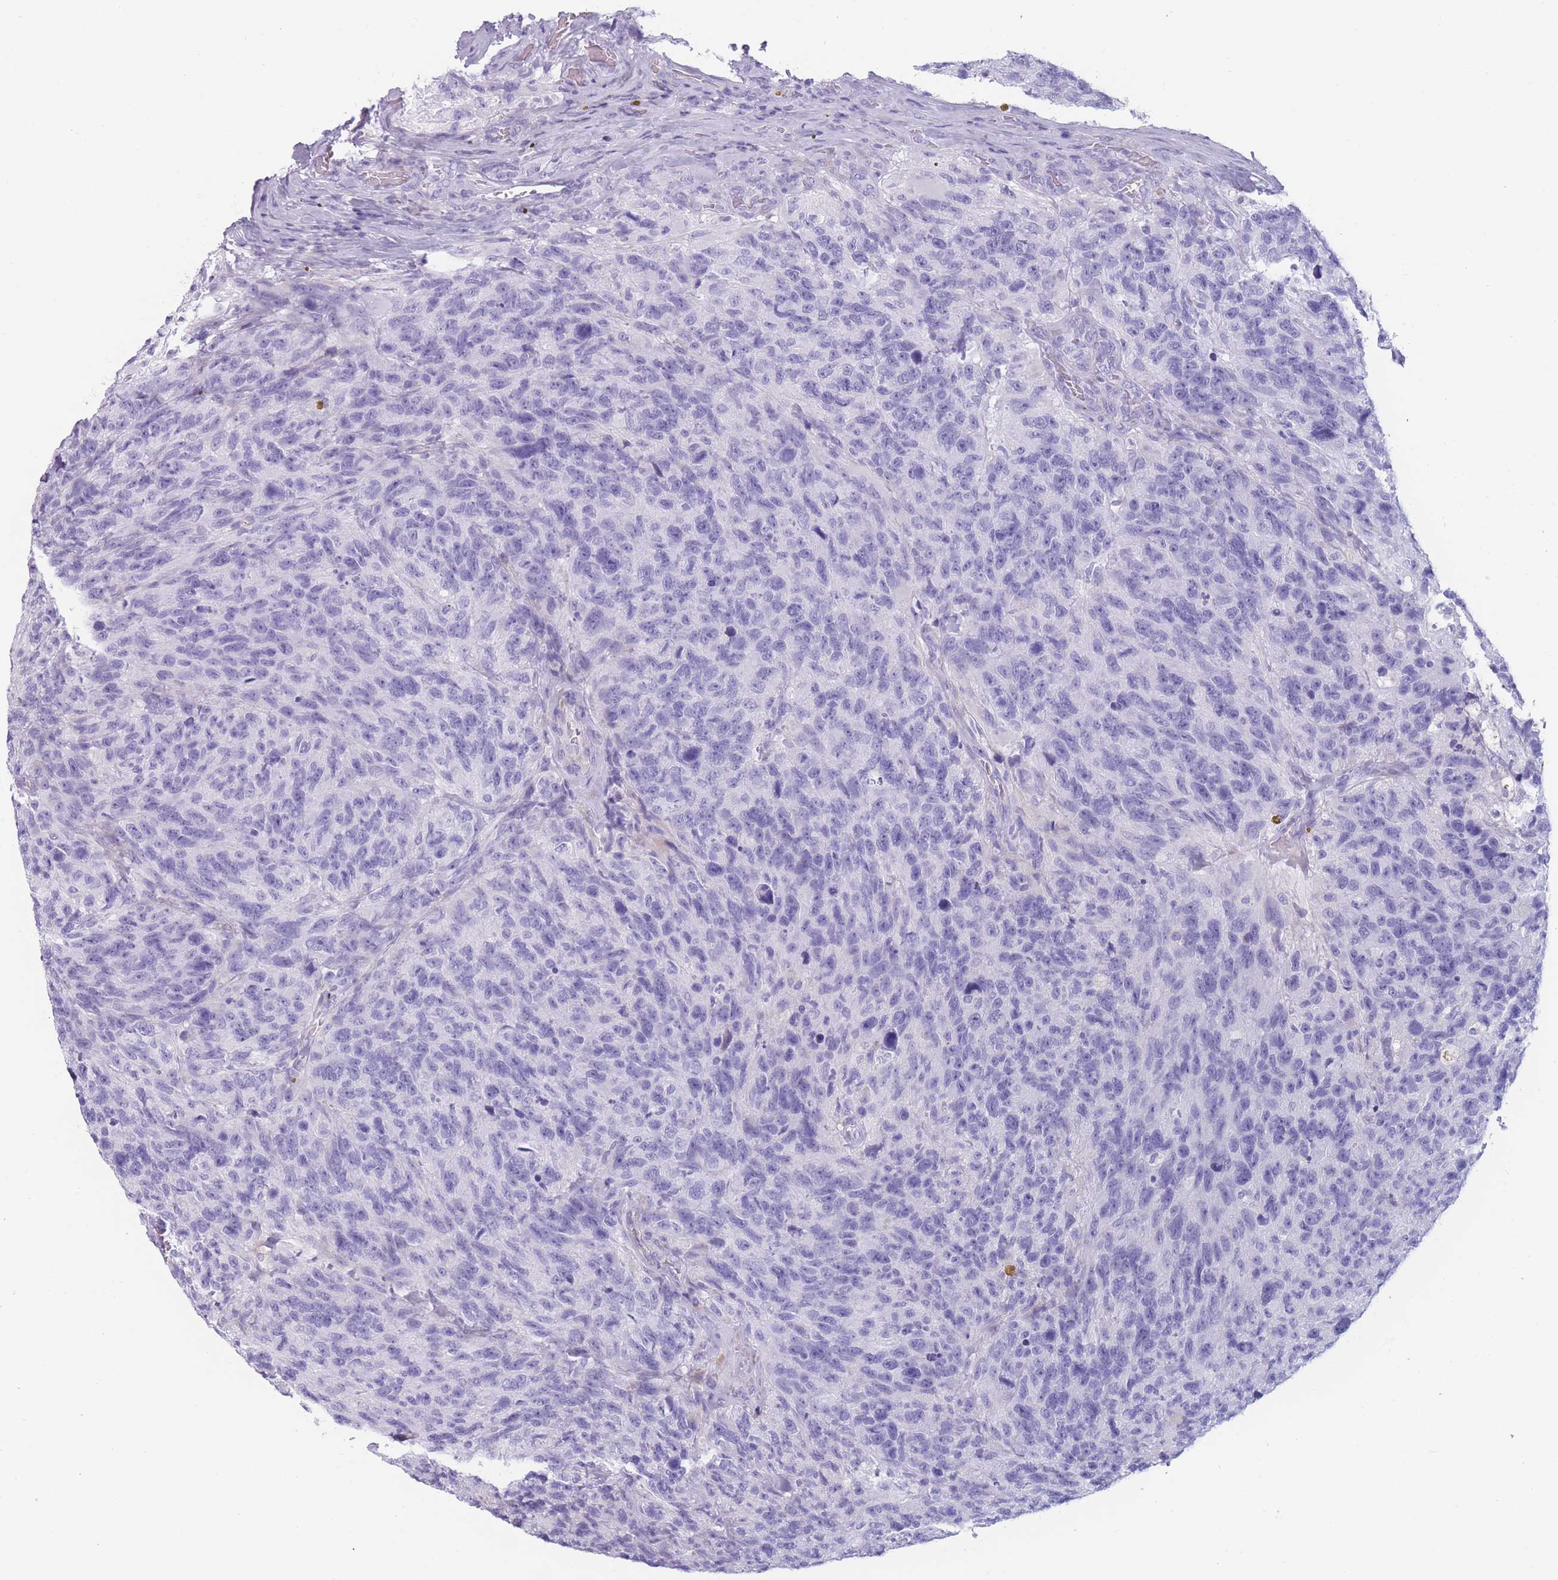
{"staining": {"intensity": "negative", "quantity": "none", "location": "none"}, "tissue": "glioma", "cell_type": "Tumor cells", "image_type": "cancer", "snomed": [{"axis": "morphology", "description": "Glioma, malignant, High grade"}, {"axis": "topography", "description": "Brain"}], "caption": "There is no significant staining in tumor cells of malignant glioma (high-grade).", "gene": "COL27A1", "patient": {"sex": "male", "age": 69}}